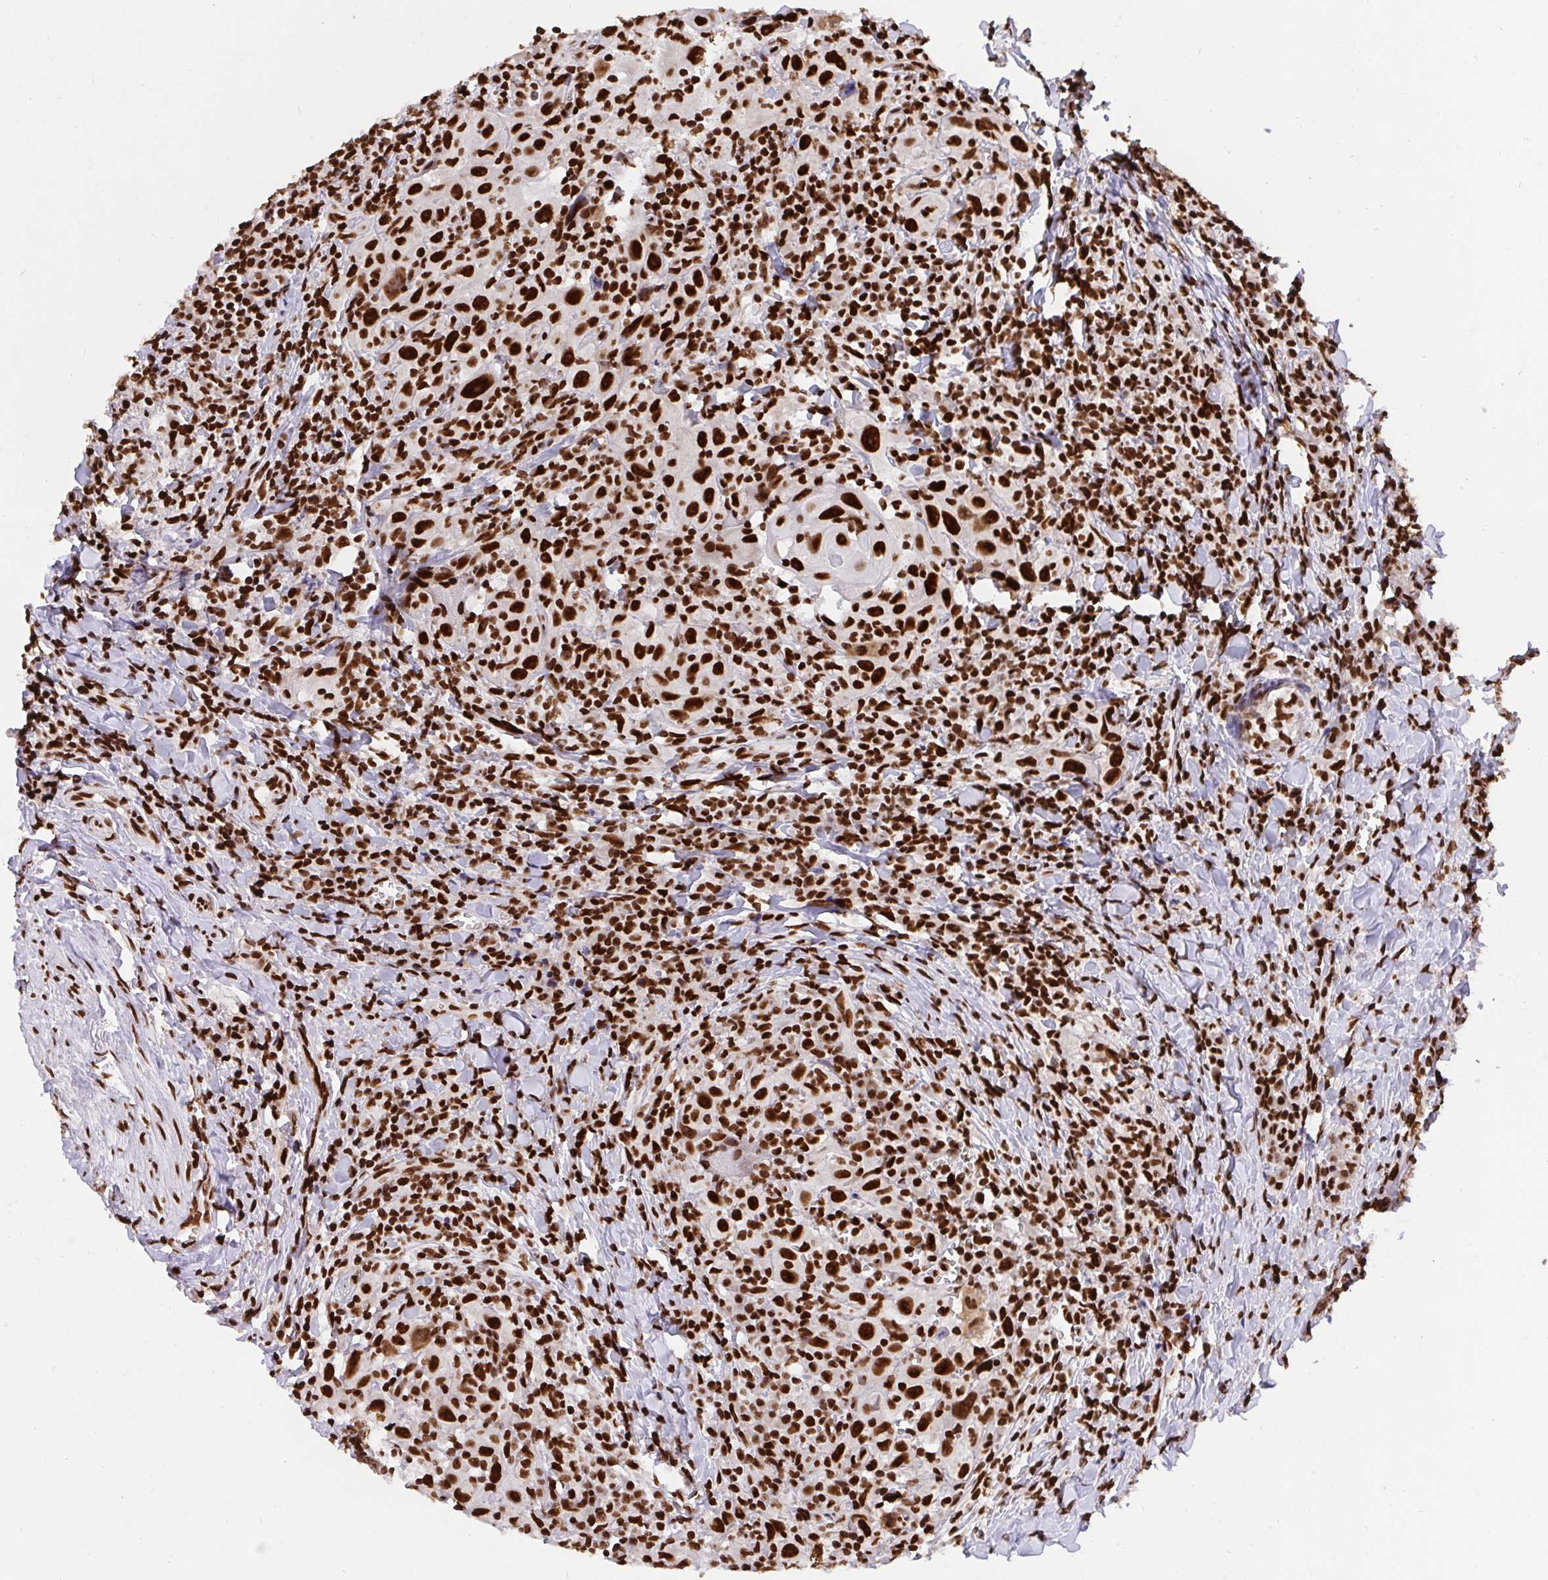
{"staining": {"intensity": "strong", "quantity": ">75%", "location": "nuclear"}, "tissue": "head and neck cancer", "cell_type": "Tumor cells", "image_type": "cancer", "snomed": [{"axis": "morphology", "description": "Squamous cell carcinoma, NOS"}, {"axis": "topography", "description": "Head-Neck"}], "caption": "Head and neck cancer tissue shows strong nuclear expression in about >75% of tumor cells", "gene": "HNRNPL", "patient": {"sex": "female", "age": 95}}